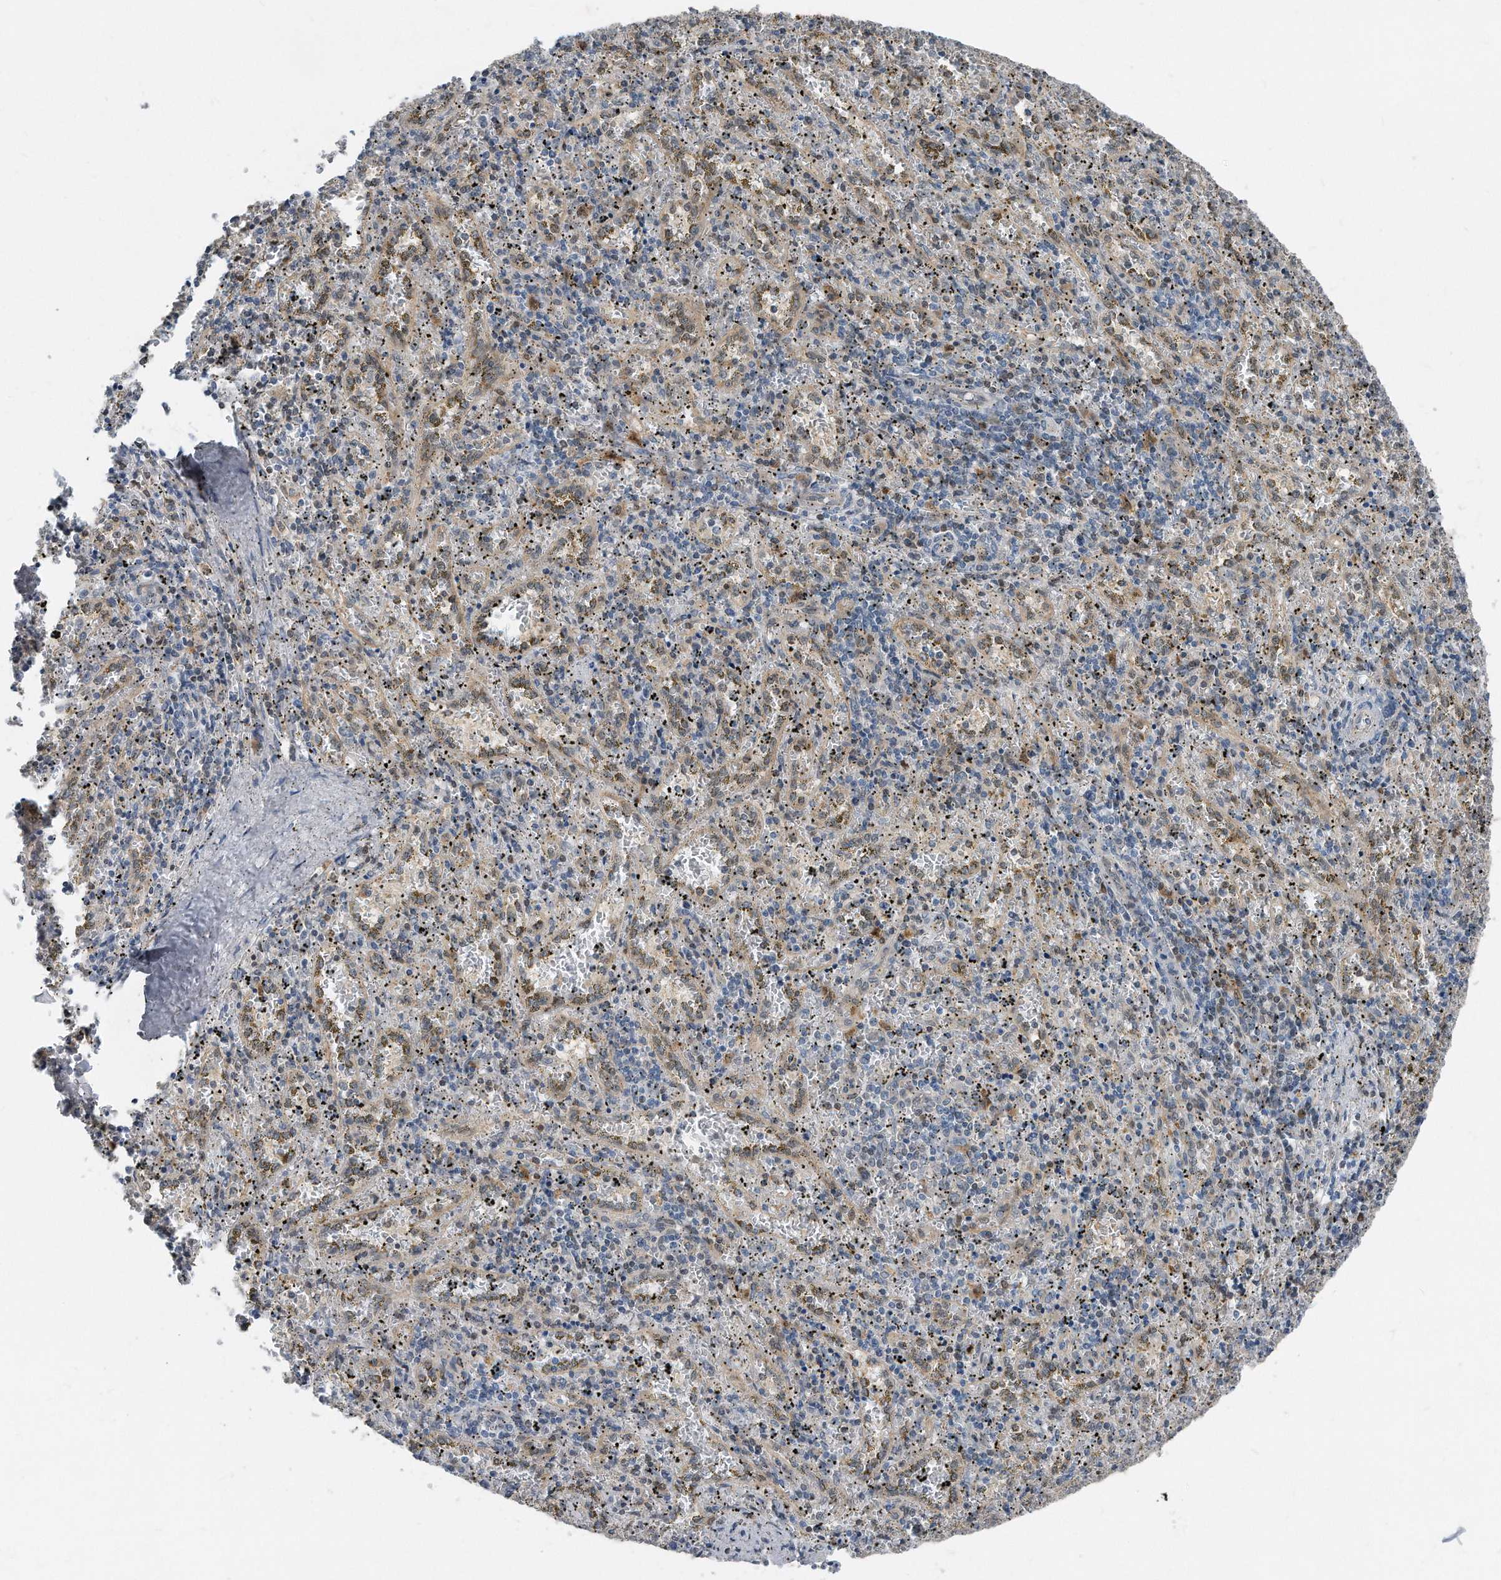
{"staining": {"intensity": "negative", "quantity": "none", "location": "none"}, "tissue": "spleen", "cell_type": "Cells in red pulp", "image_type": "normal", "snomed": [{"axis": "morphology", "description": "Normal tissue, NOS"}, {"axis": "topography", "description": "Spleen"}], "caption": "Immunohistochemistry (IHC) image of unremarkable spleen: human spleen stained with DAB reveals no significant protein positivity in cells in red pulp. Nuclei are stained in blue.", "gene": "MAP2K6", "patient": {"sex": "male", "age": 11}}